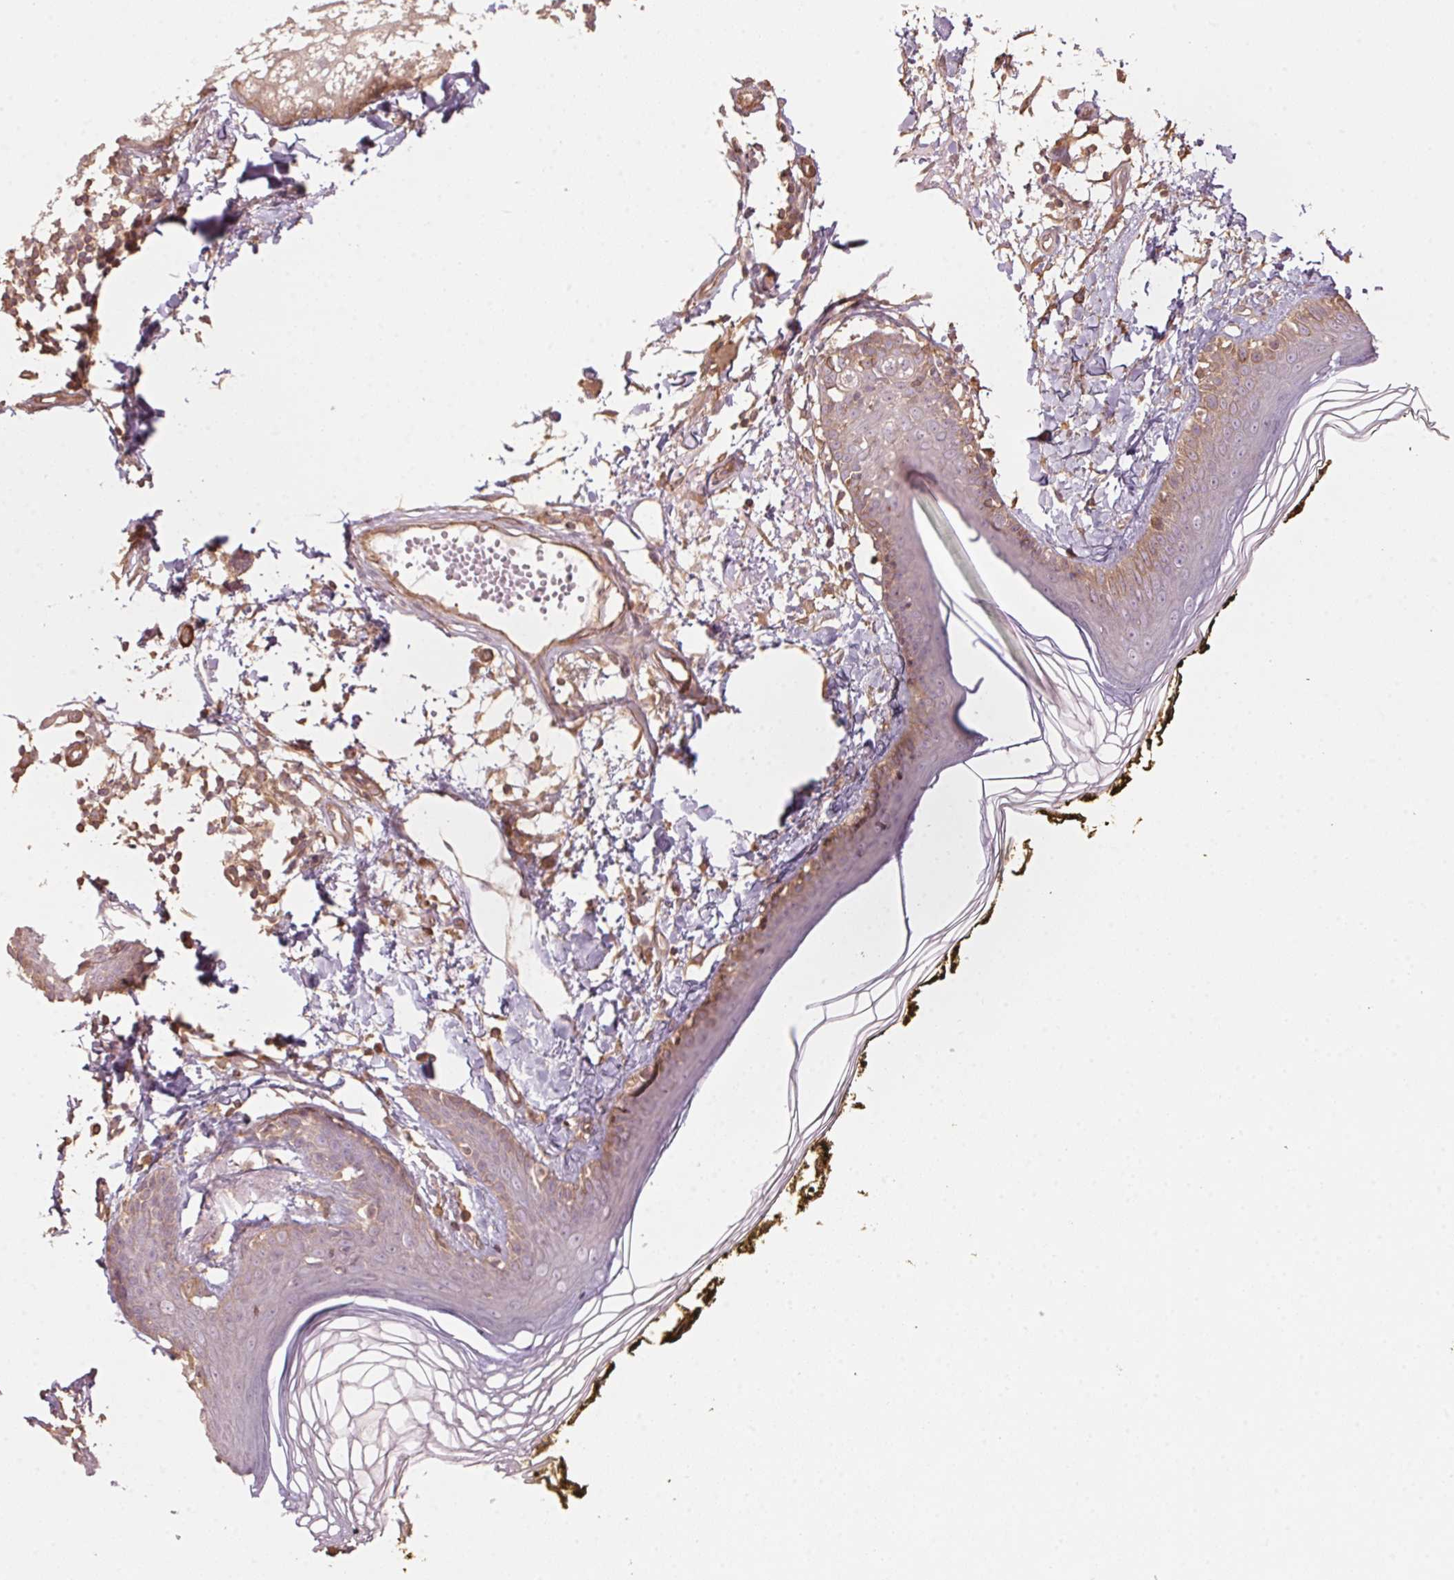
{"staining": {"intensity": "weak", "quantity": ">75%", "location": "cytoplasmic/membranous"}, "tissue": "skin", "cell_type": "Fibroblasts", "image_type": "normal", "snomed": [{"axis": "morphology", "description": "Normal tissue, NOS"}, {"axis": "topography", "description": "Skin"}], "caption": "An image of human skin stained for a protein demonstrates weak cytoplasmic/membranous brown staining in fibroblasts.", "gene": "QDPR", "patient": {"sex": "male", "age": 76}}